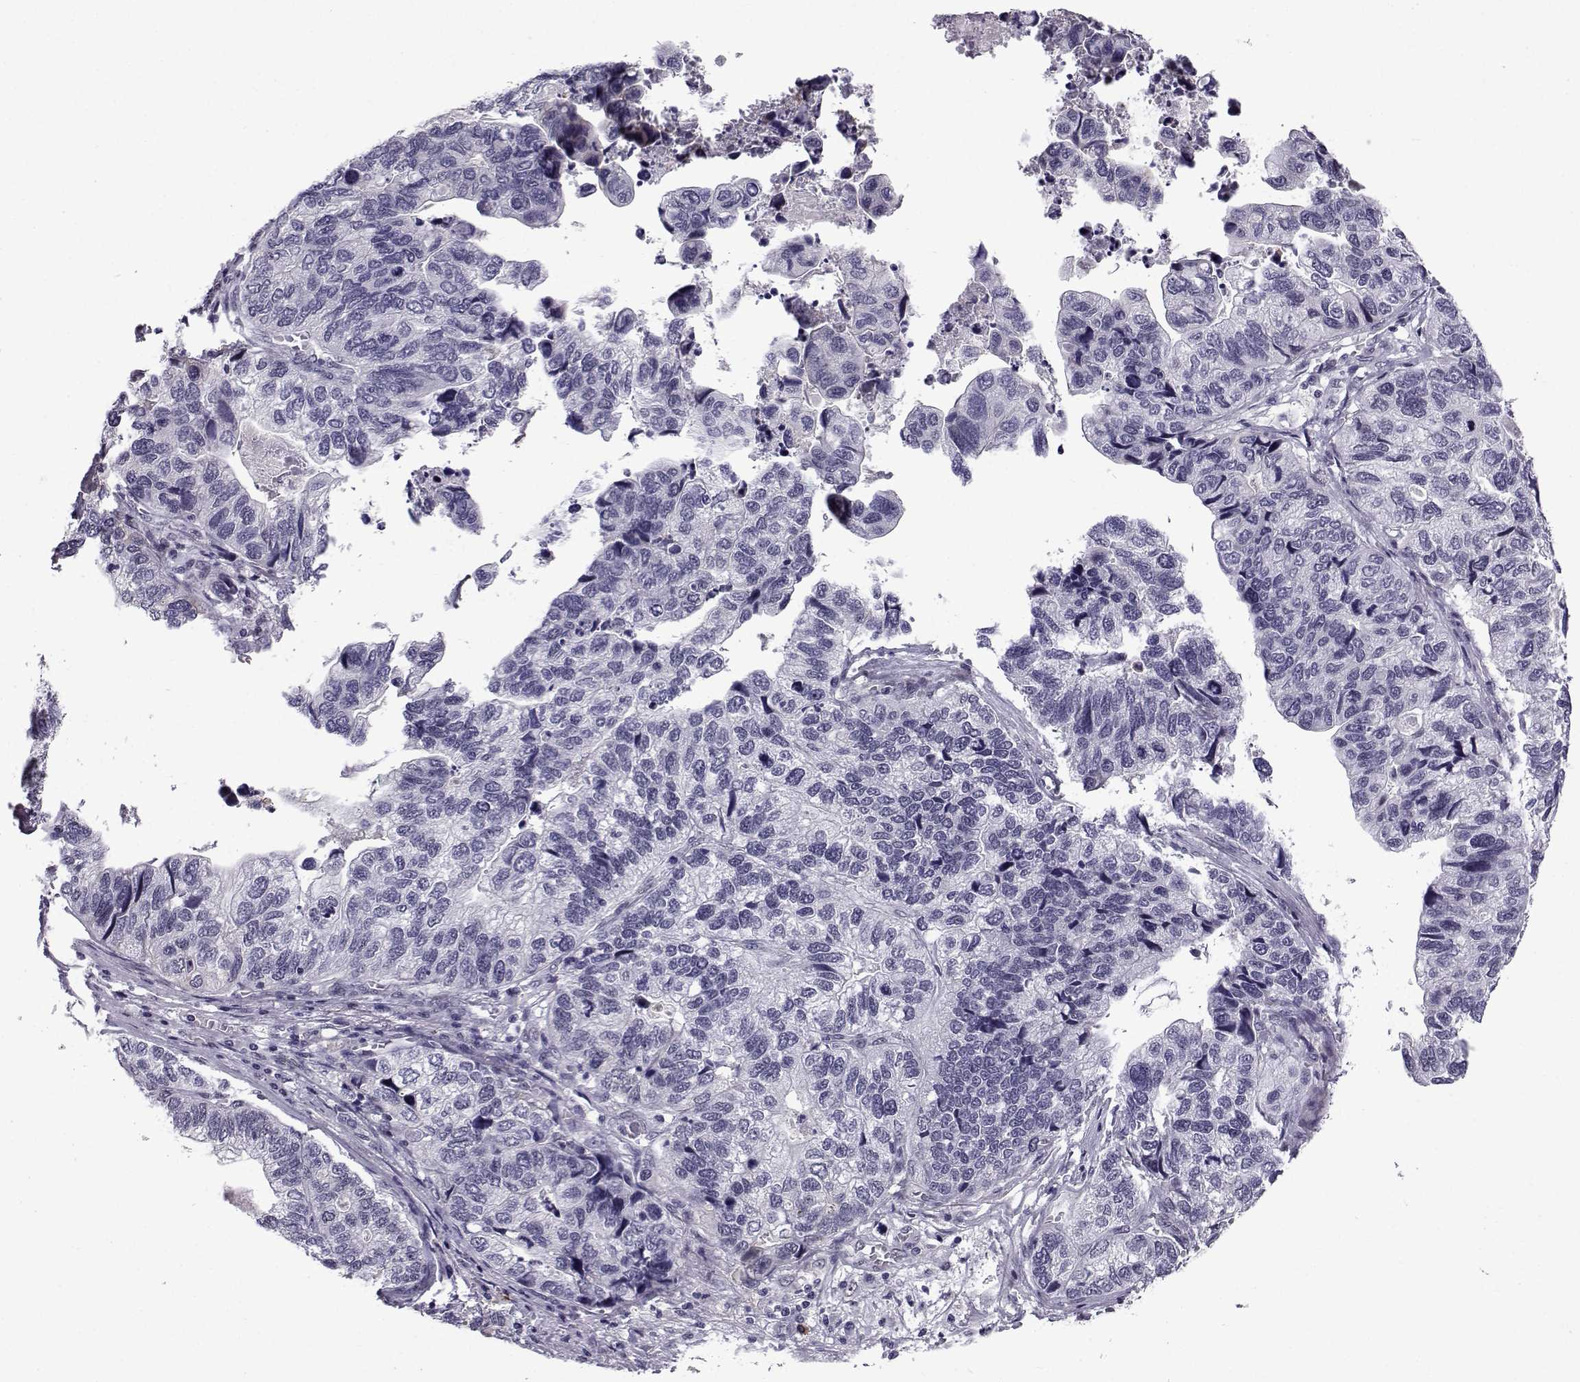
{"staining": {"intensity": "negative", "quantity": "none", "location": "none"}, "tissue": "stomach cancer", "cell_type": "Tumor cells", "image_type": "cancer", "snomed": [{"axis": "morphology", "description": "Adenocarcinoma, NOS"}, {"axis": "topography", "description": "Stomach, upper"}], "caption": "Immunohistochemistry (IHC) micrograph of neoplastic tissue: human stomach adenocarcinoma stained with DAB exhibits no significant protein staining in tumor cells. (DAB immunohistochemistry (IHC), high magnification).", "gene": "RBM24", "patient": {"sex": "female", "age": 67}}